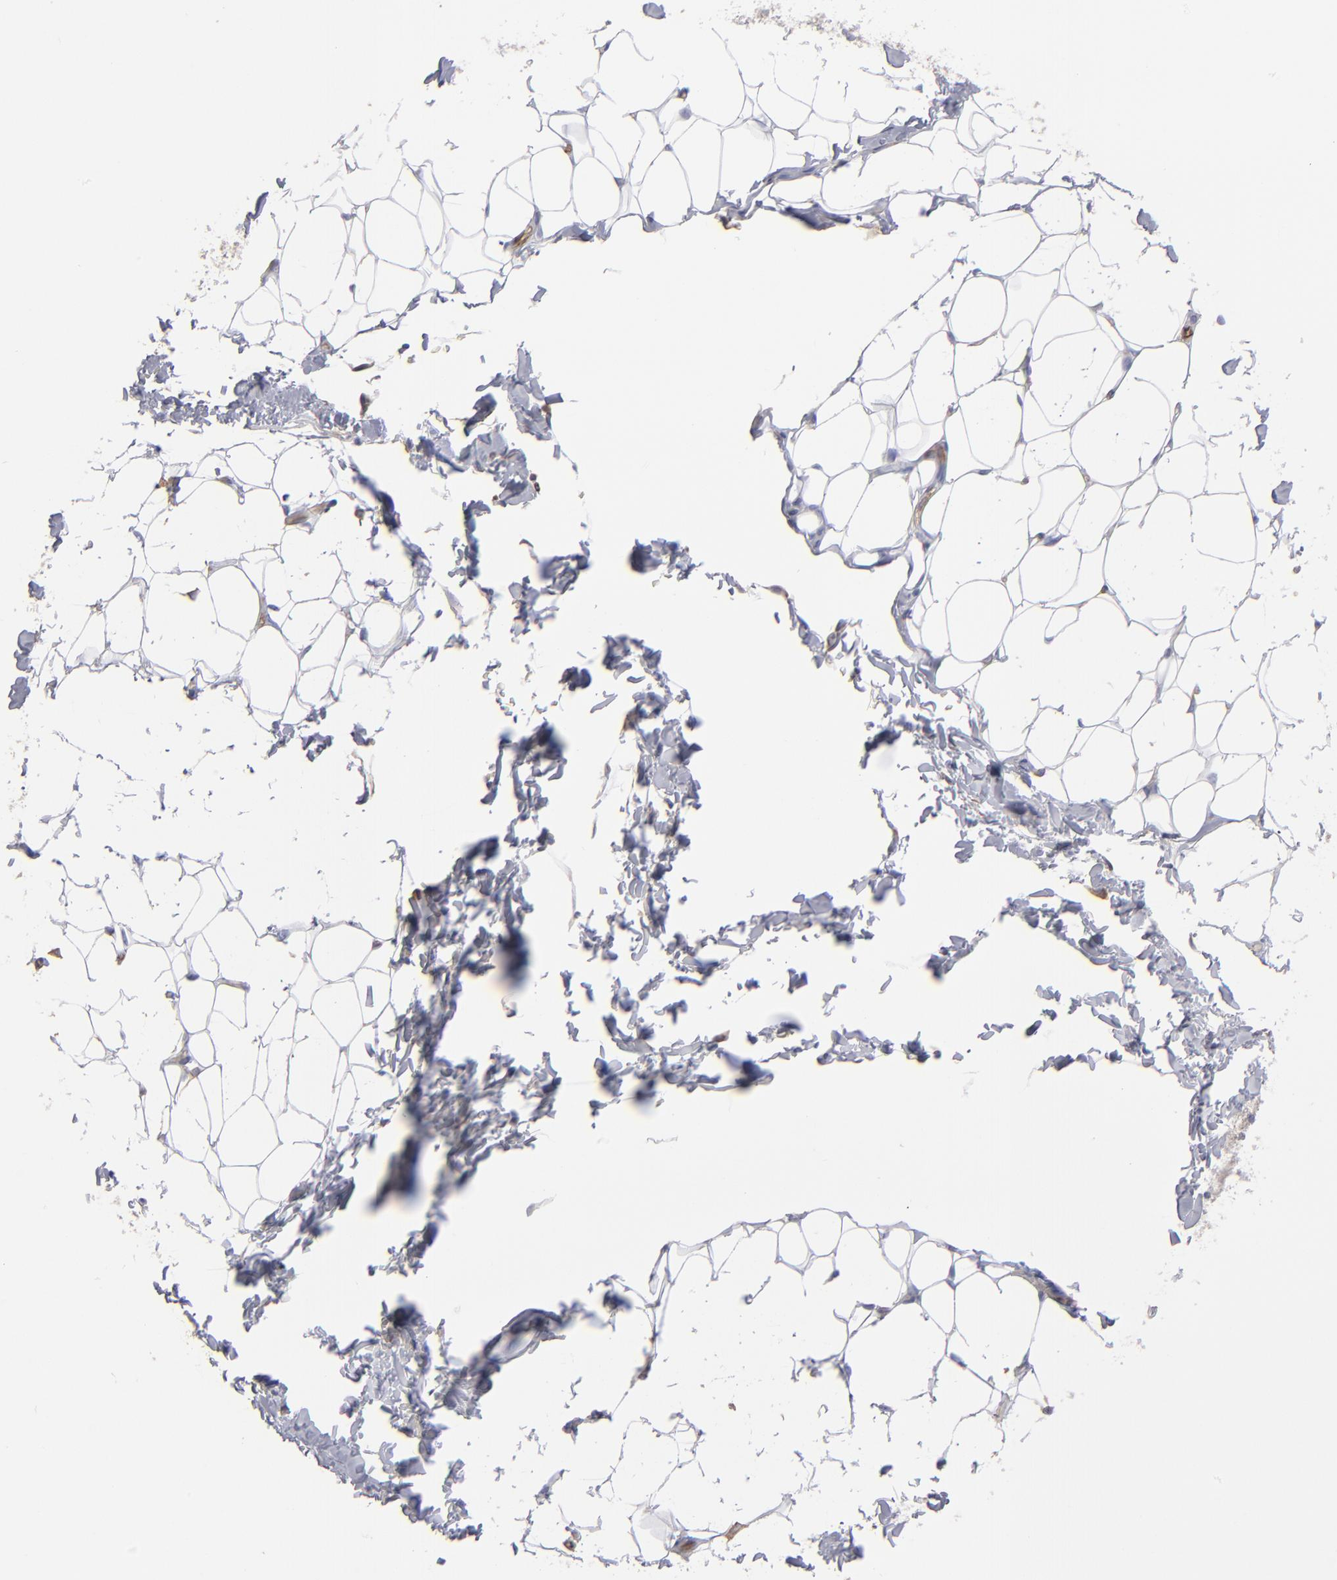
{"staining": {"intensity": "negative", "quantity": "none", "location": "none"}, "tissue": "adipose tissue", "cell_type": "Adipocytes", "image_type": "normal", "snomed": [{"axis": "morphology", "description": "Normal tissue, NOS"}, {"axis": "topography", "description": "Soft tissue"}], "caption": "Immunohistochemistry histopathology image of normal adipose tissue: human adipose tissue stained with DAB exhibits no significant protein expression in adipocytes.", "gene": "TM4SF1", "patient": {"sex": "male", "age": 26}}